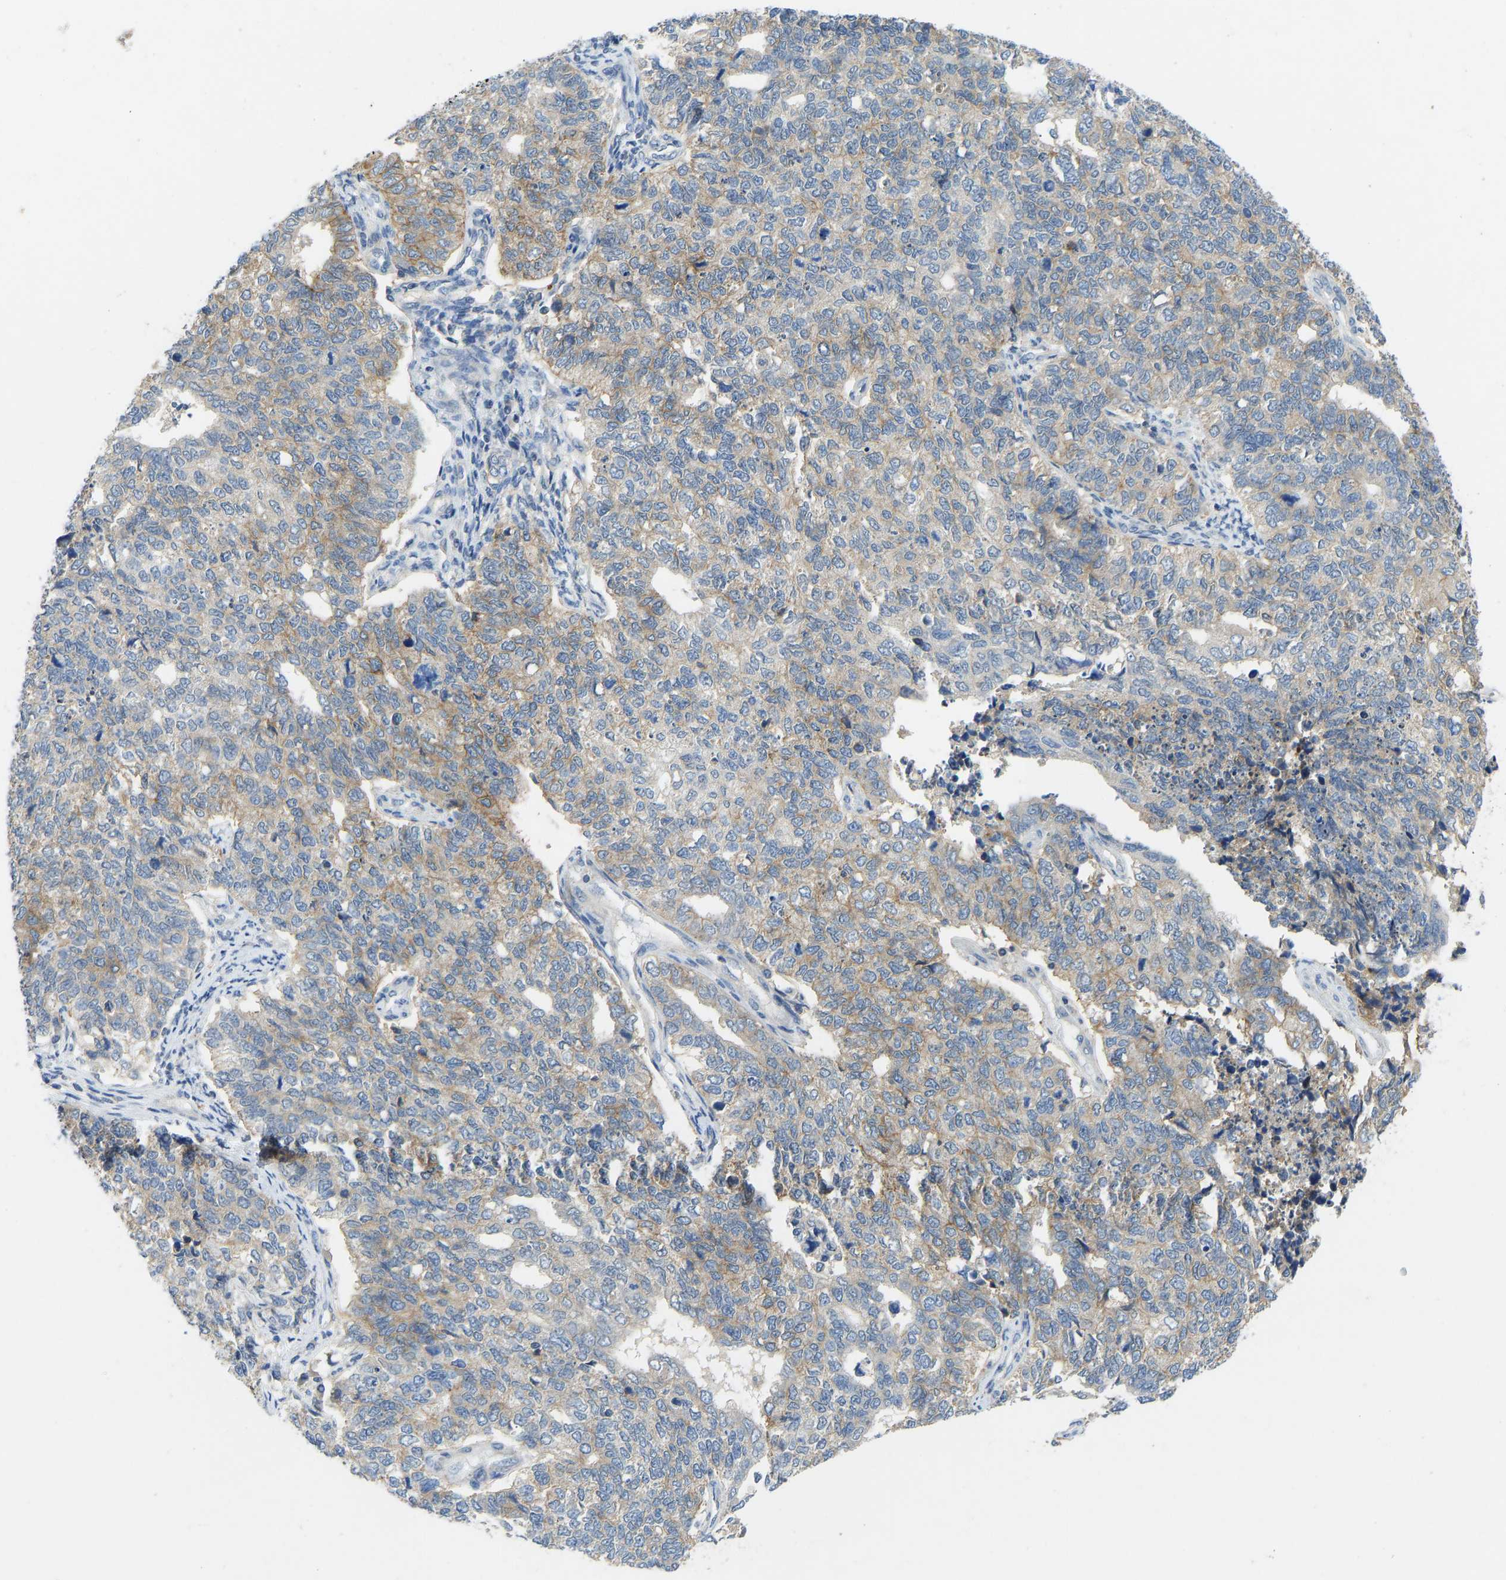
{"staining": {"intensity": "moderate", "quantity": "25%-75%", "location": "cytoplasmic/membranous"}, "tissue": "cervical cancer", "cell_type": "Tumor cells", "image_type": "cancer", "snomed": [{"axis": "morphology", "description": "Squamous cell carcinoma, NOS"}, {"axis": "topography", "description": "Cervix"}], "caption": "IHC staining of squamous cell carcinoma (cervical), which displays medium levels of moderate cytoplasmic/membranous positivity in approximately 25%-75% of tumor cells indicating moderate cytoplasmic/membranous protein positivity. The staining was performed using DAB (3,3'-diaminobenzidine) (brown) for protein detection and nuclei were counterstained in hematoxylin (blue).", "gene": "NDRG3", "patient": {"sex": "female", "age": 63}}